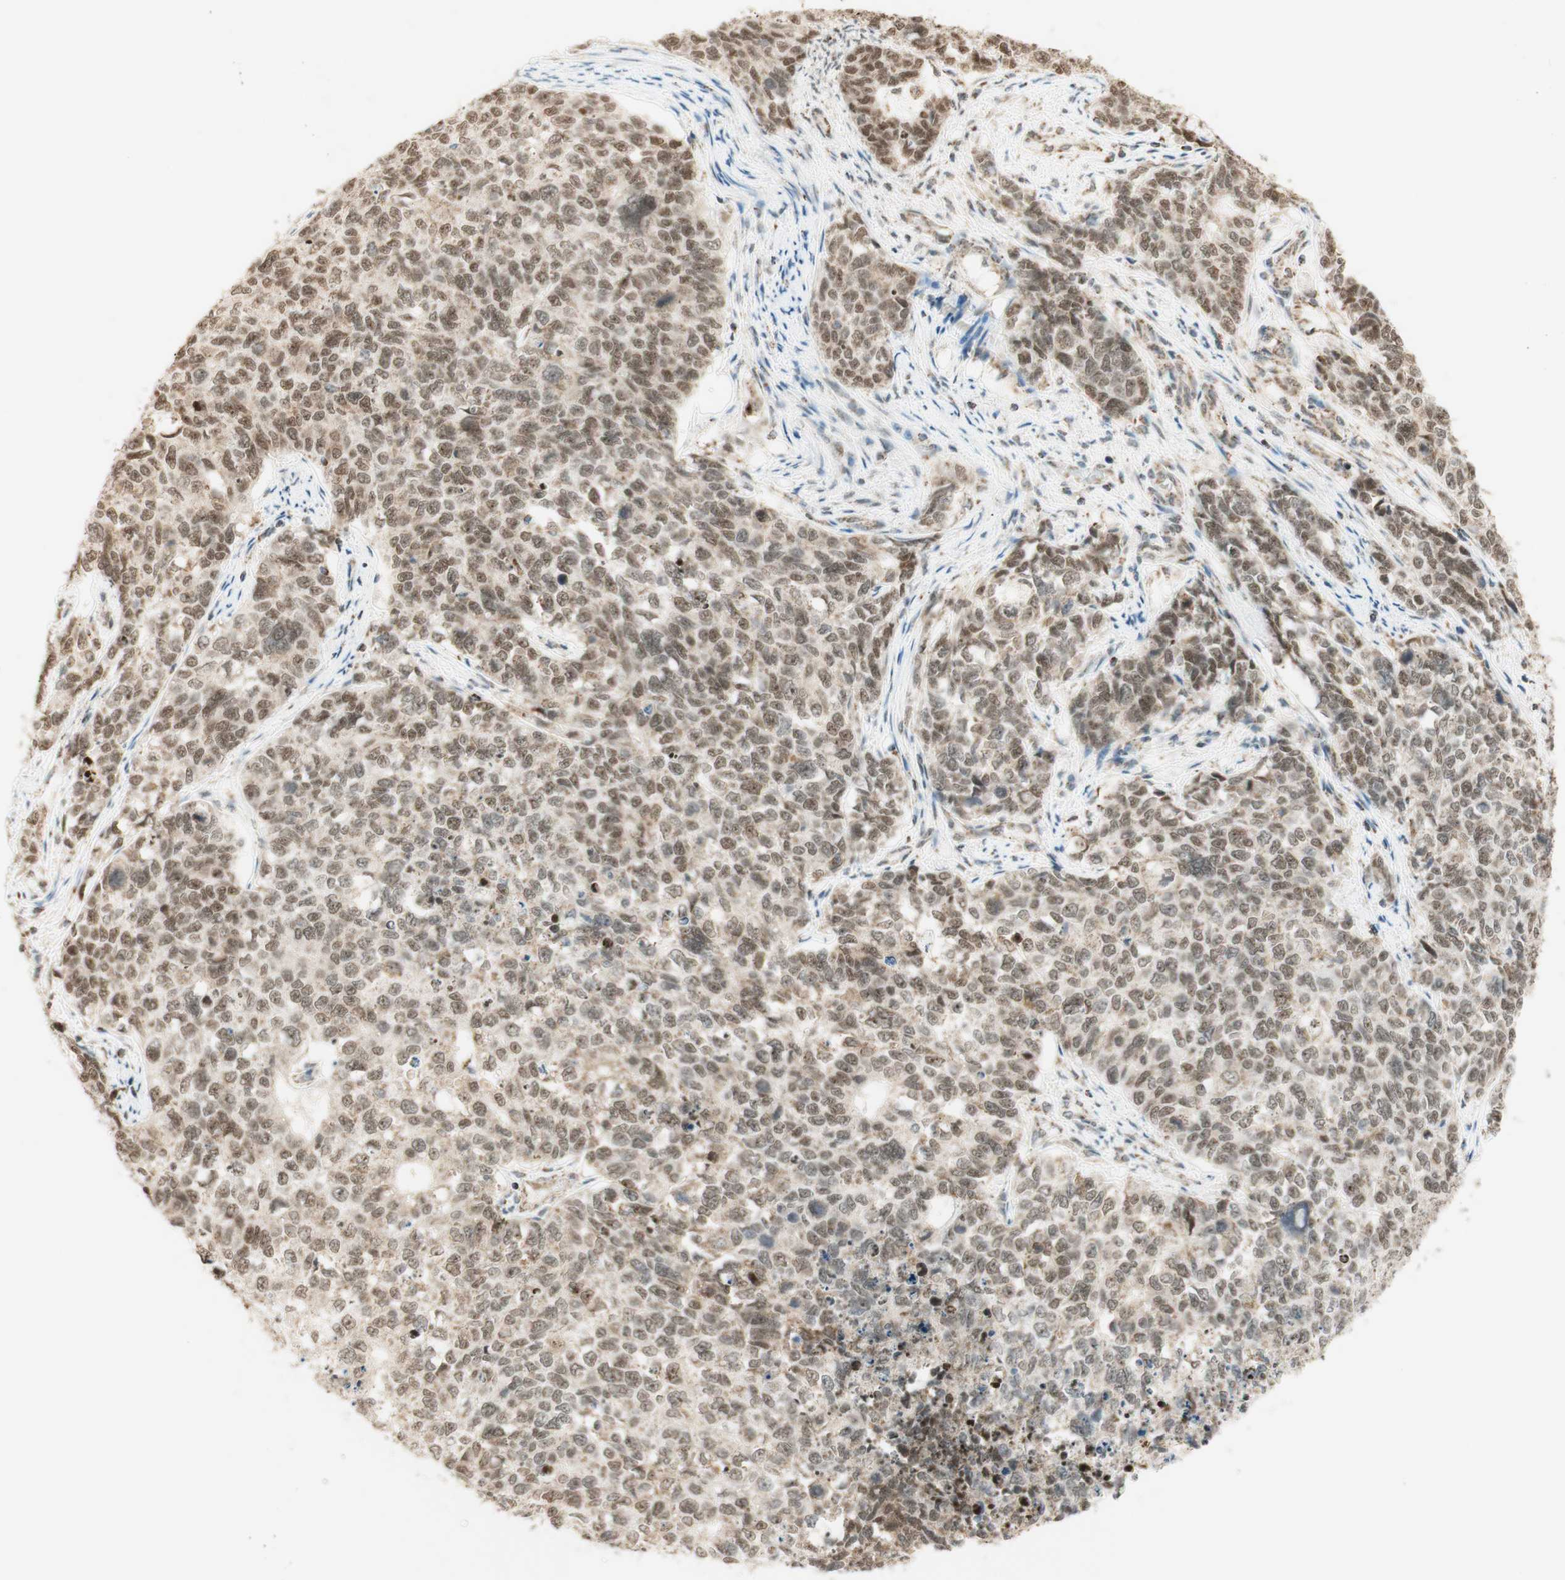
{"staining": {"intensity": "moderate", "quantity": ">75%", "location": "nuclear"}, "tissue": "cervical cancer", "cell_type": "Tumor cells", "image_type": "cancer", "snomed": [{"axis": "morphology", "description": "Squamous cell carcinoma, NOS"}, {"axis": "topography", "description": "Cervix"}], "caption": "Cervical cancer (squamous cell carcinoma) stained for a protein displays moderate nuclear positivity in tumor cells.", "gene": "ZNF782", "patient": {"sex": "female", "age": 63}}